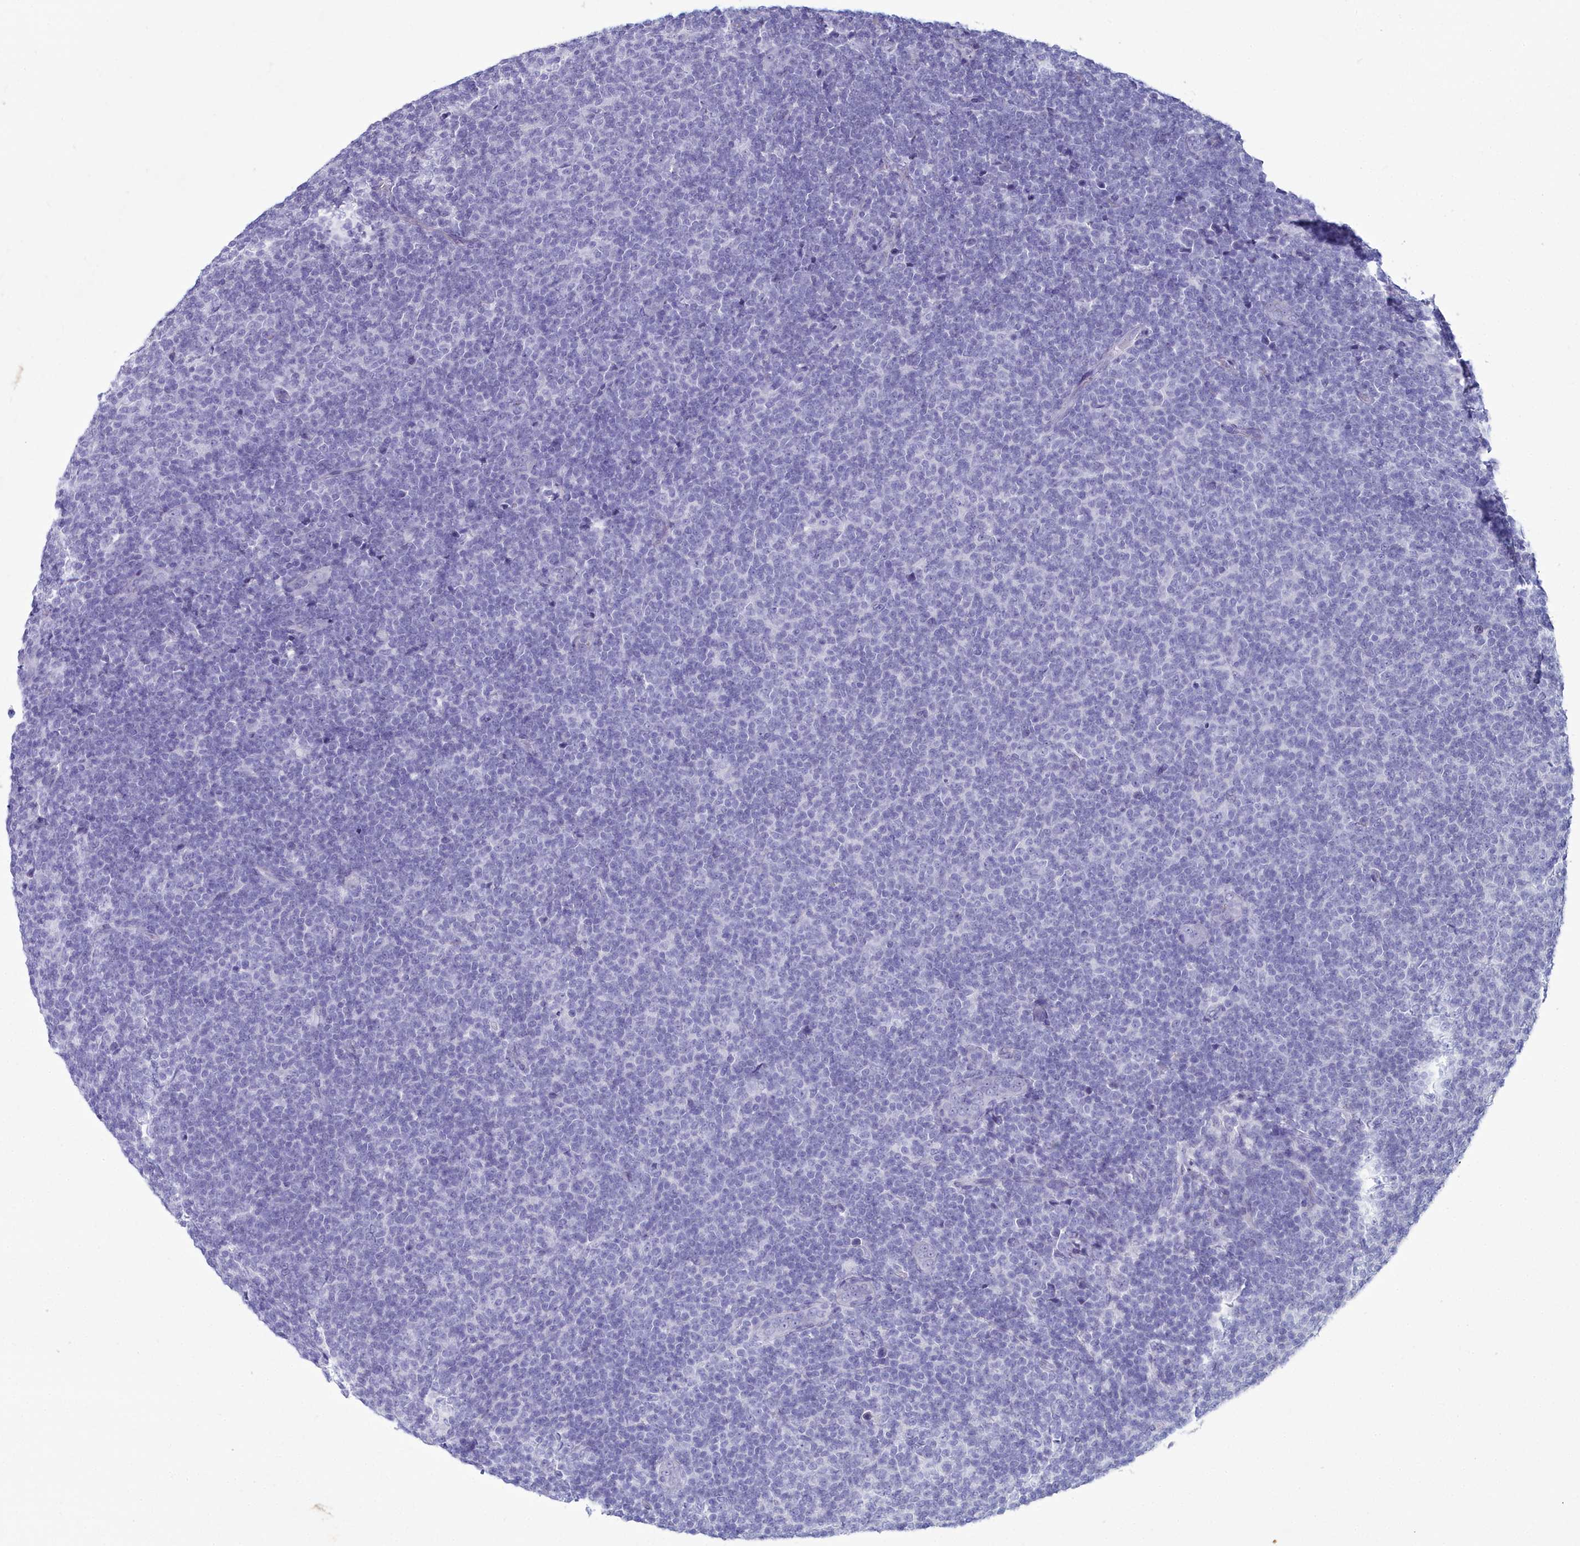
{"staining": {"intensity": "negative", "quantity": "none", "location": "none"}, "tissue": "lymphoma", "cell_type": "Tumor cells", "image_type": "cancer", "snomed": [{"axis": "morphology", "description": "Malignant lymphoma, non-Hodgkin's type, Low grade"}, {"axis": "topography", "description": "Lymph node"}], "caption": "Low-grade malignant lymphoma, non-Hodgkin's type was stained to show a protein in brown. There is no significant expression in tumor cells.", "gene": "MAP6", "patient": {"sex": "male", "age": 66}}